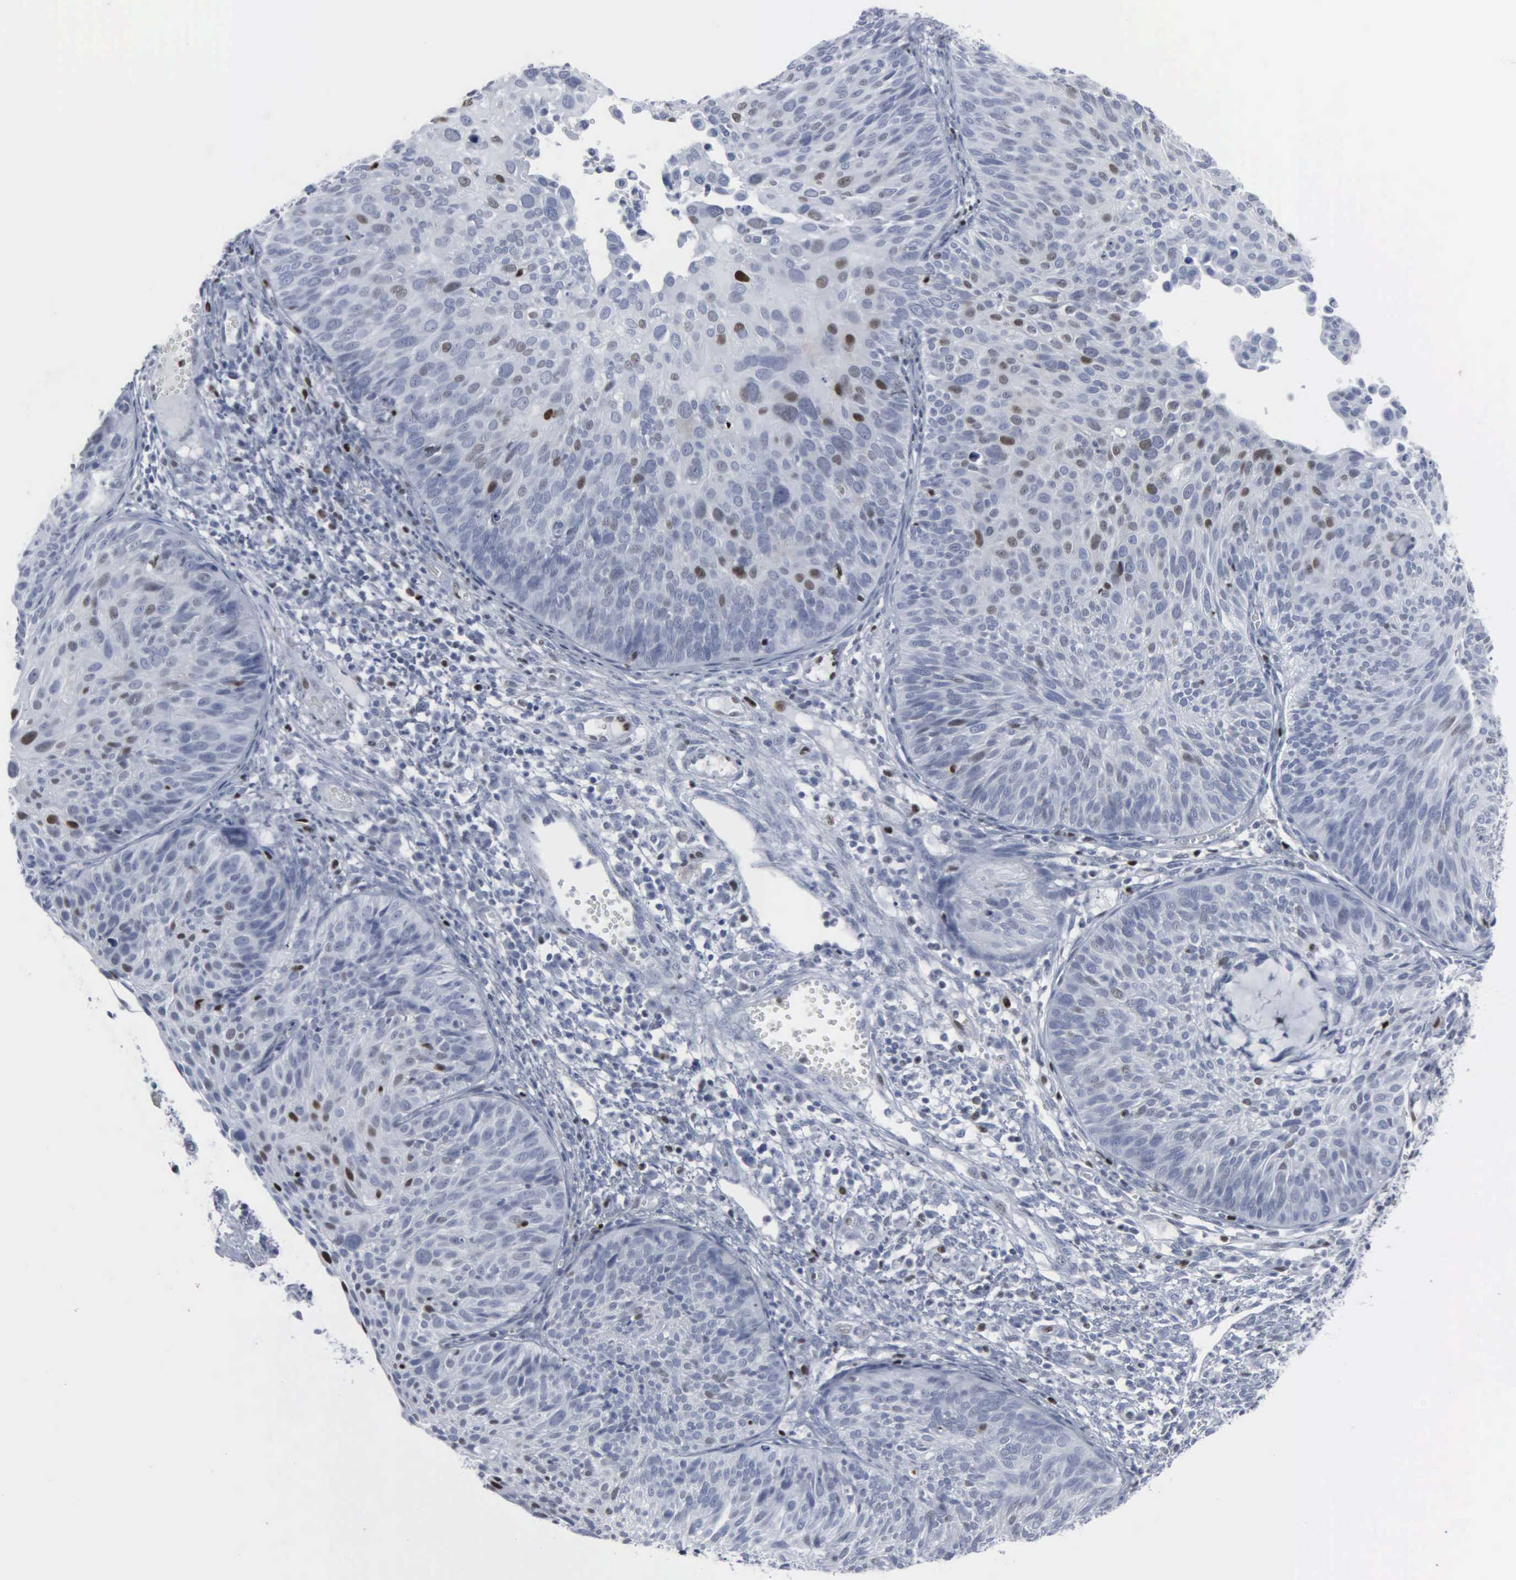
{"staining": {"intensity": "moderate", "quantity": "<25%", "location": "nuclear"}, "tissue": "cervical cancer", "cell_type": "Tumor cells", "image_type": "cancer", "snomed": [{"axis": "morphology", "description": "Squamous cell carcinoma, NOS"}, {"axis": "topography", "description": "Cervix"}], "caption": "Immunohistochemical staining of cervical cancer shows moderate nuclear protein positivity in about <25% of tumor cells.", "gene": "CCND3", "patient": {"sex": "female", "age": 36}}